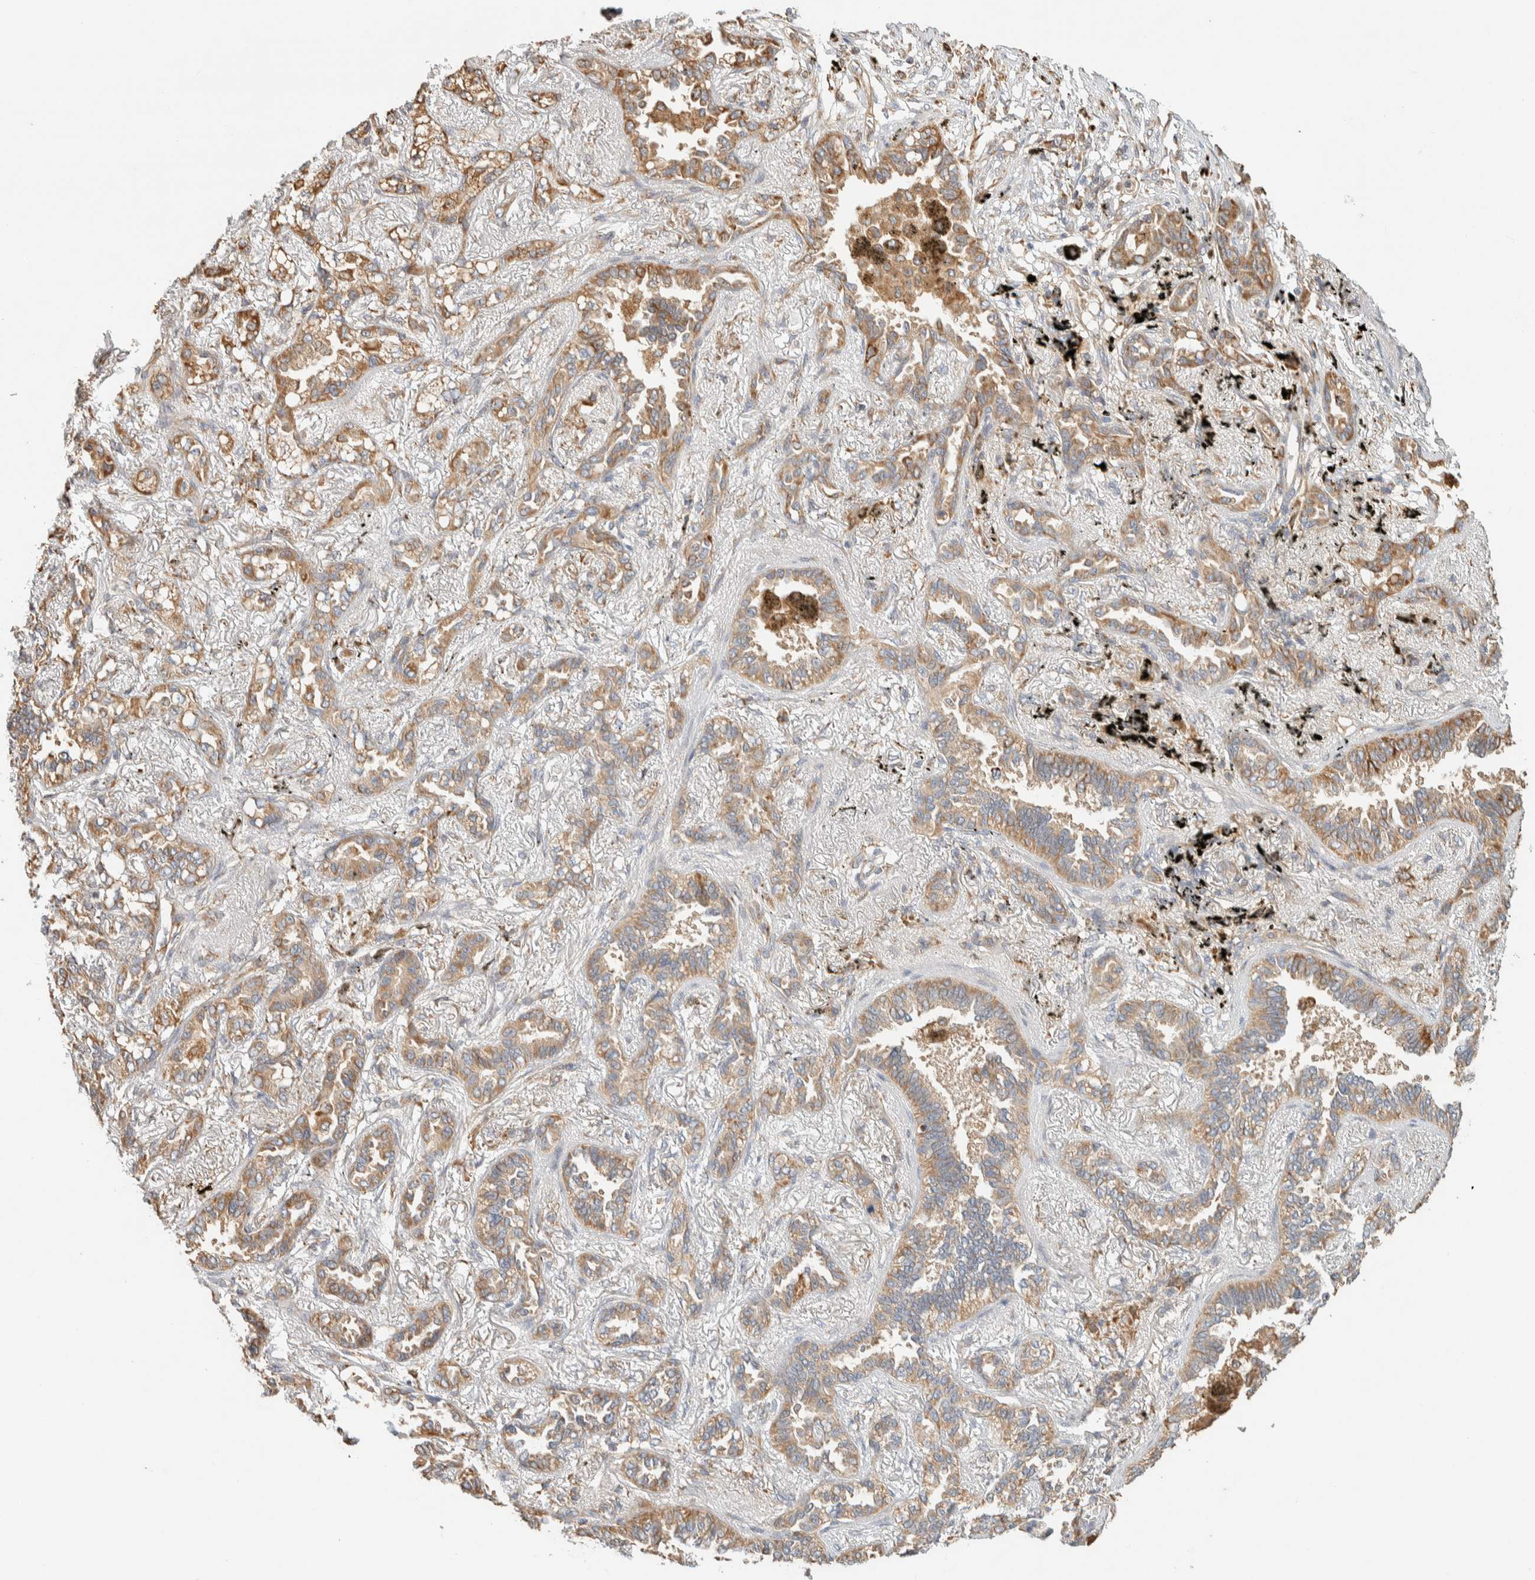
{"staining": {"intensity": "moderate", "quantity": ">75%", "location": "cytoplasmic/membranous"}, "tissue": "lung cancer", "cell_type": "Tumor cells", "image_type": "cancer", "snomed": [{"axis": "morphology", "description": "Adenocarcinoma, NOS"}, {"axis": "topography", "description": "Lung"}], "caption": "A brown stain highlights moderate cytoplasmic/membranous staining of a protein in adenocarcinoma (lung) tumor cells.", "gene": "RAB11FIP1", "patient": {"sex": "male", "age": 59}}